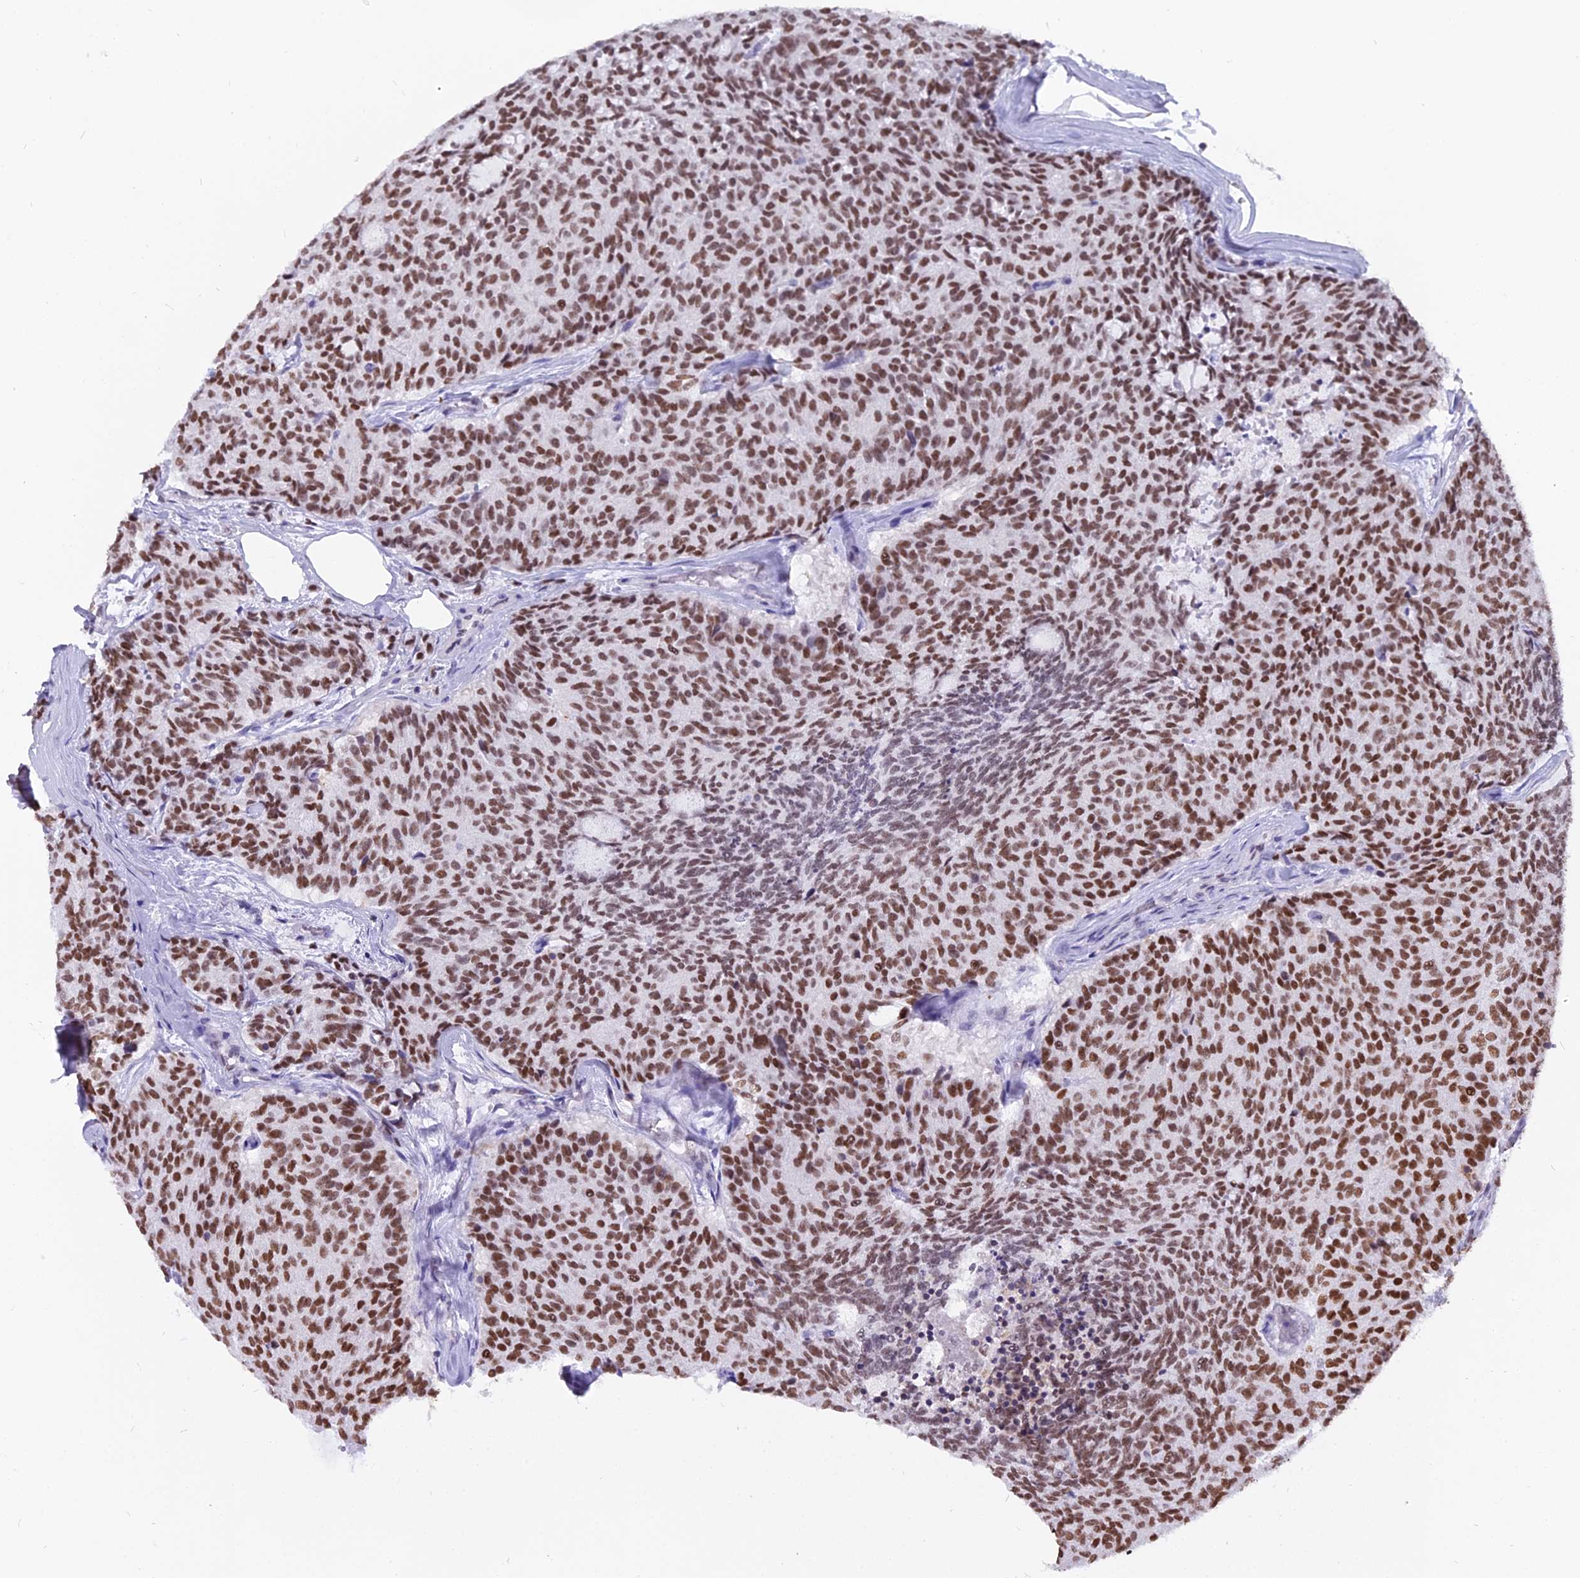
{"staining": {"intensity": "strong", "quantity": ">75%", "location": "nuclear"}, "tissue": "carcinoid", "cell_type": "Tumor cells", "image_type": "cancer", "snomed": [{"axis": "morphology", "description": "Carcinoid, malignant, NOS"}, {"axis": "topography", "description": "Pancreas"}], "caption": "DAB immunohistochemical staining of human carcinoid shows strong nuclear protein expression in about >75% of tumor cells.", "gene": "PARP1", "patient": {"sex": "female", "age": 54}}